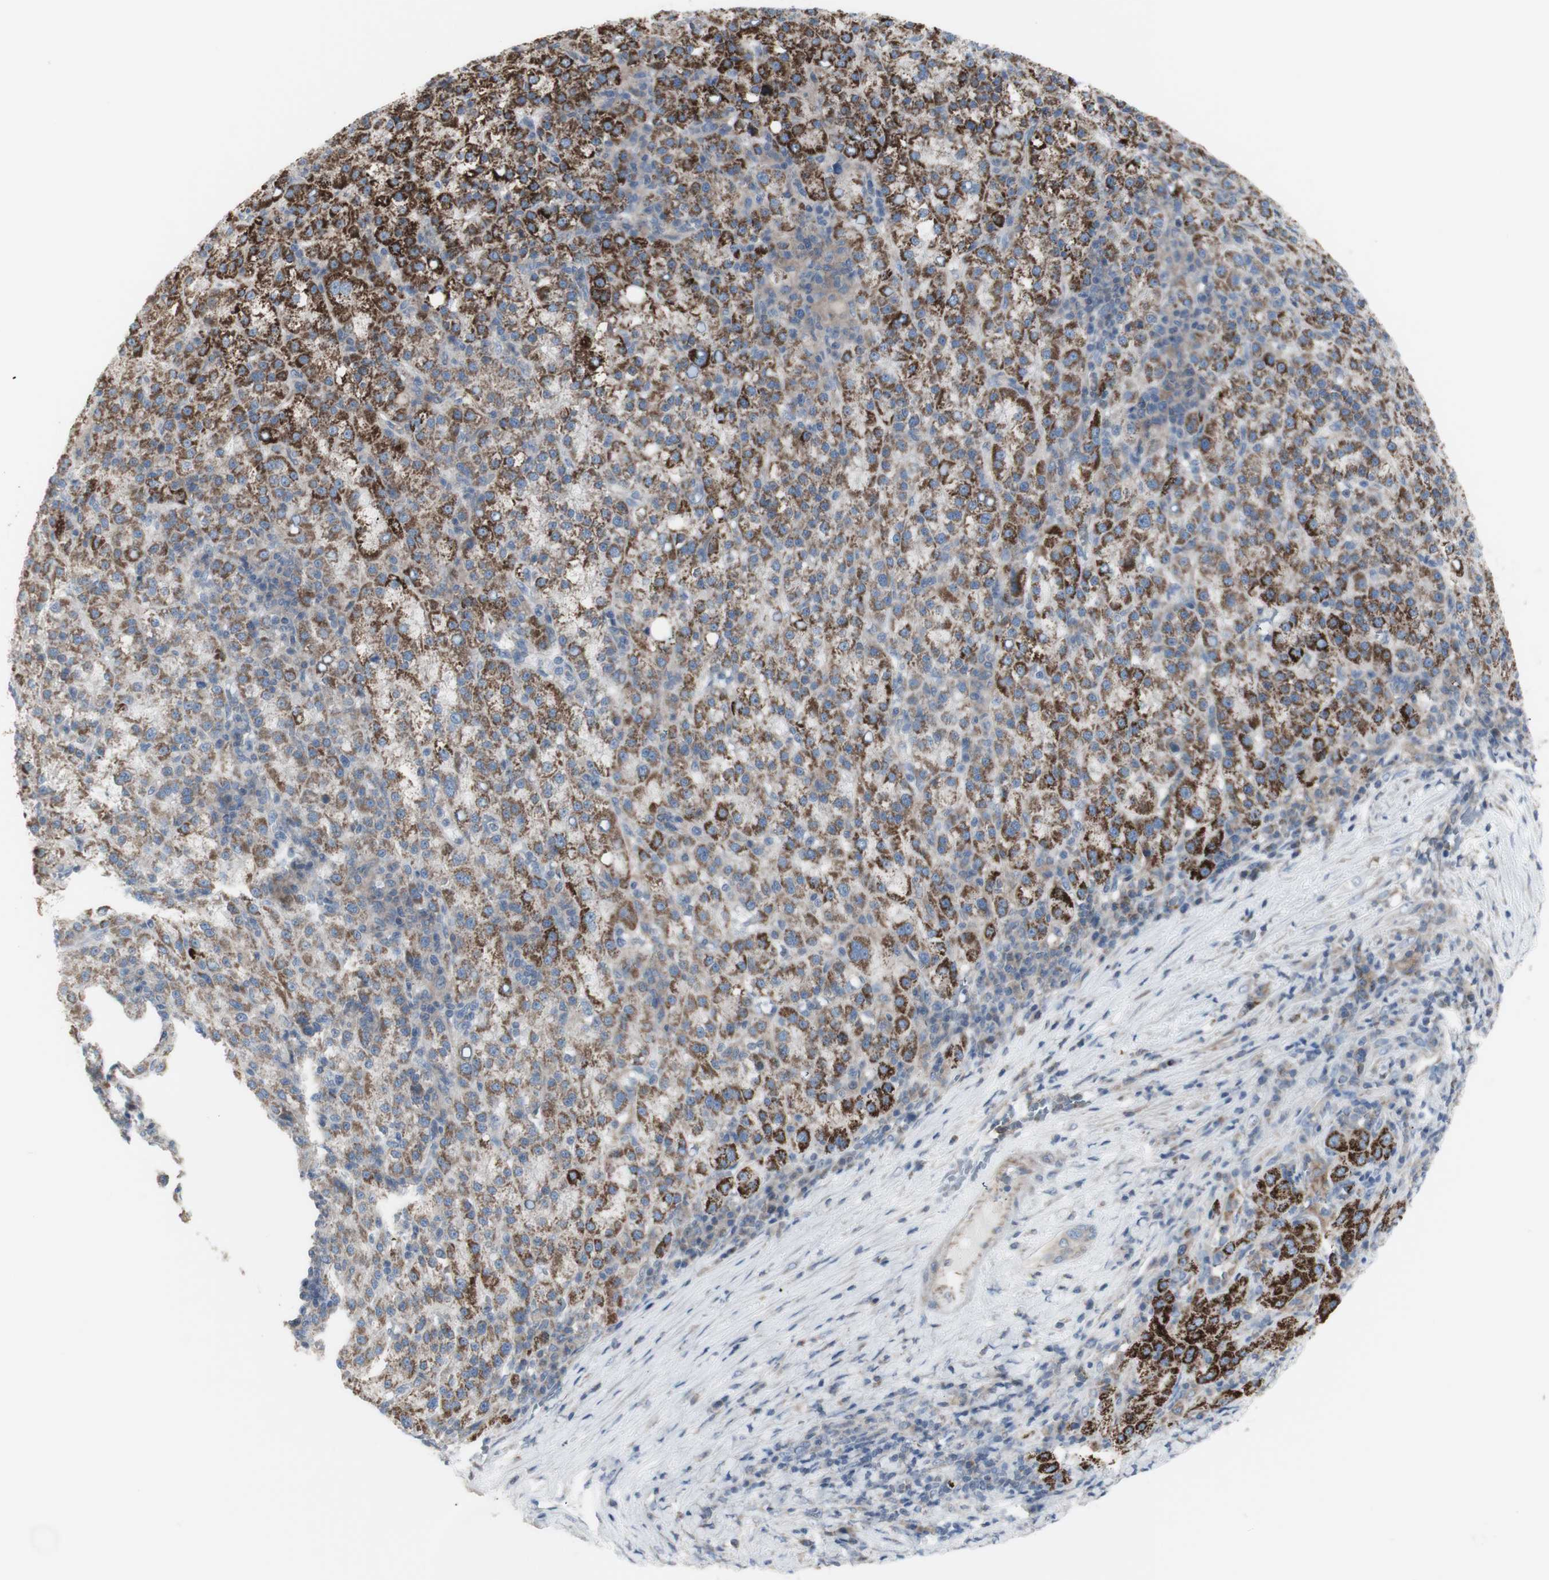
{"staining": {"intensity": "strong", "quantity": "25%-75%", "location": "cytoplasmic/membranous"}, "tissue": "liver cancer", "cell_type": "Tumor cells", "image_type": "cancer", "snomed": [{"axis": "morphology", "description": "Carcinoma, Hepatocellular, NOS"}, {"axis": "topography", "description": "Liver"}], "caption": "This histopathology image shows hepatocellular carcinoma (liver) stained with IHC to label a protein in brown. The cytoplasmic/membranous of tumor cells show strong positivity for the protein. Nuclei are counter-stained blue.", "gene": "C3orf52", "patient": {"sex": "female", "age": 58}}